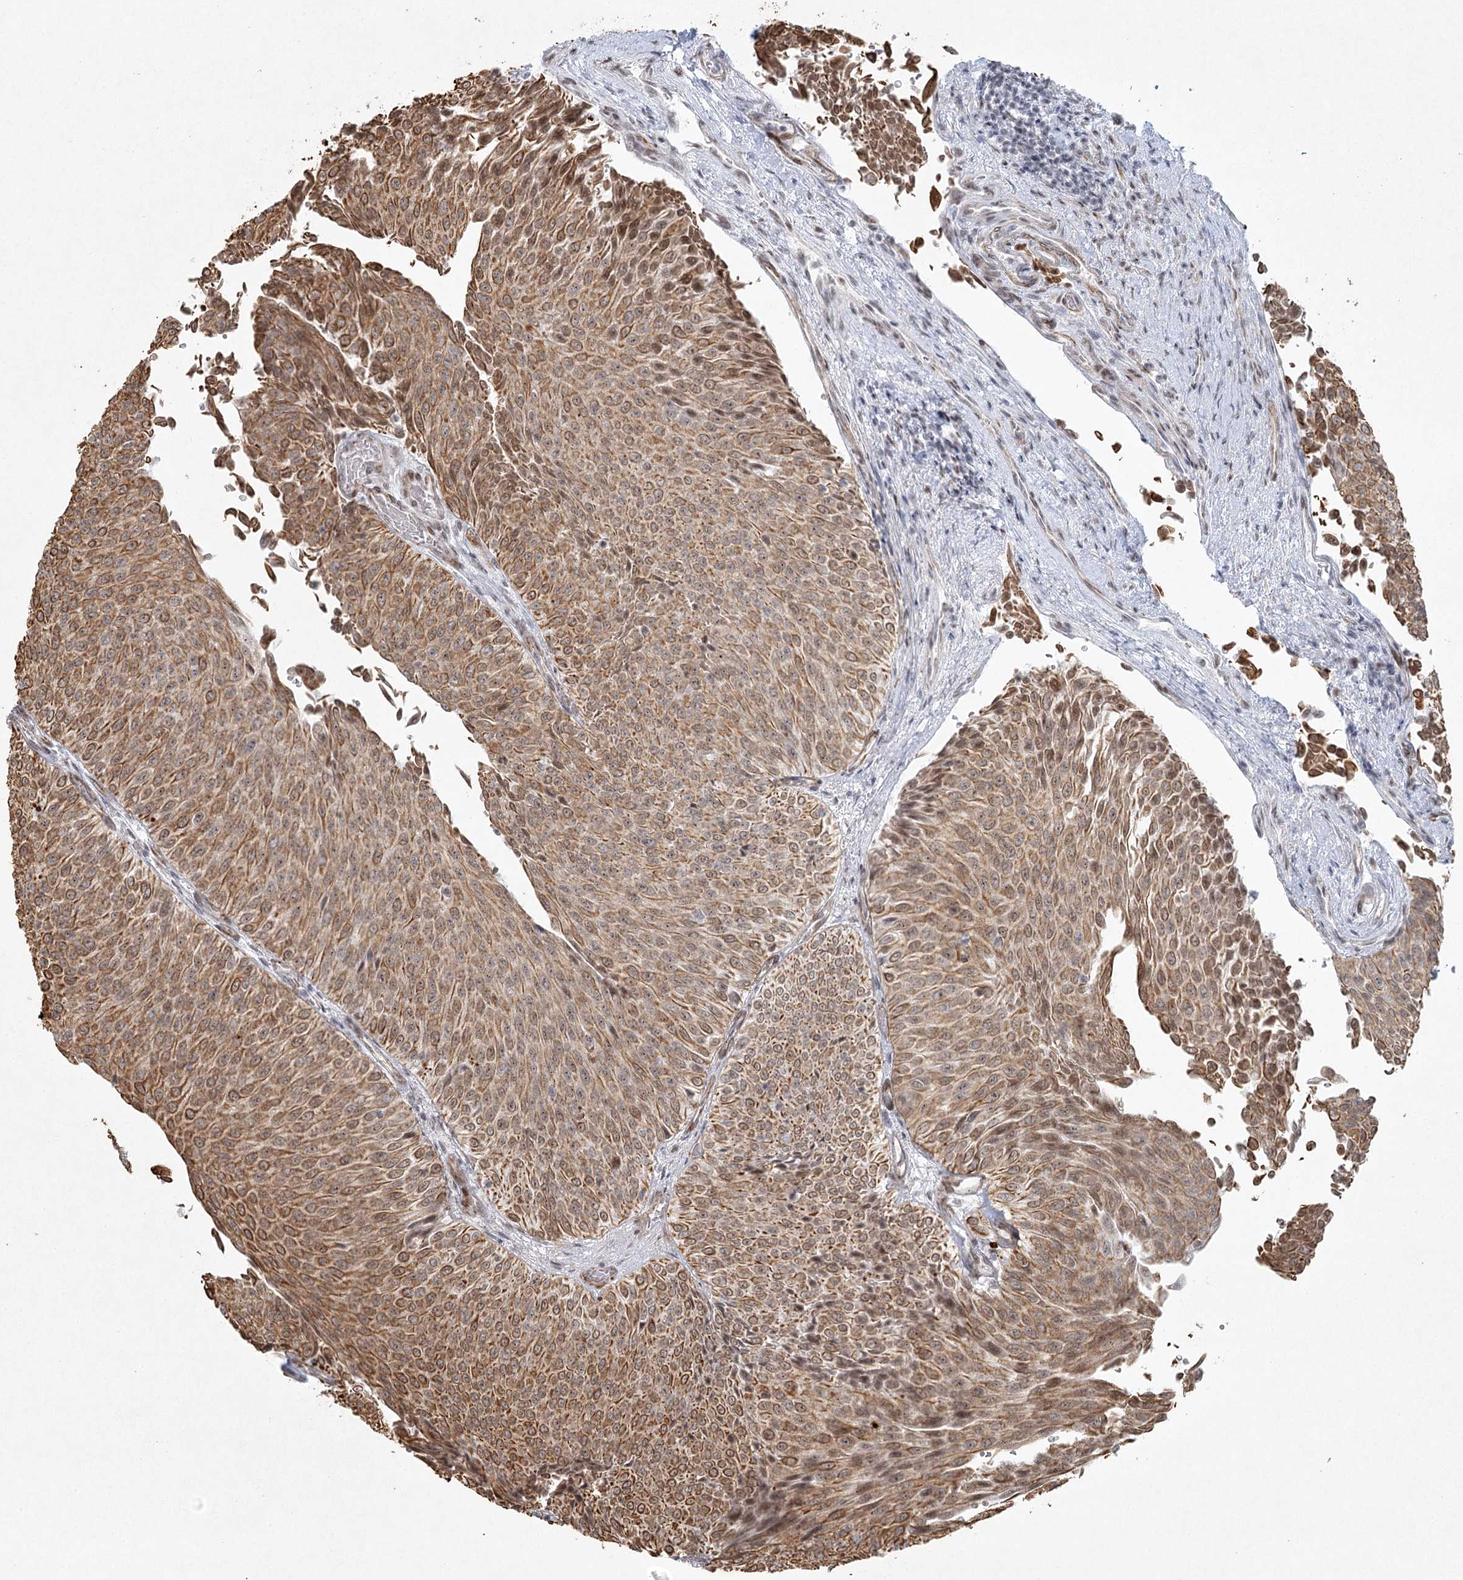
{"staining": {"intensity": "moderate", "quantity": ">75%", "location": "cytoplasmic/membranous,nuclear"}, "tissue": "urothelial cancer", "cell_type": "Tumor cells", "image_type": "cancer", "snomed": [{"axis": "morphology", "description": "Urothelial carcinoma, Low grade"}, {"axis": "topography", "description": "Urinary bladder"}], "caption": "A high-resolution histopathology image shows IHC staining of urothelial cancer, which shows moderate cytoplasmic/membranous and nuclear staining in about >75% of tumor cells.", "gene": "U2SURP", "patient": {"sex": "male", "age": 78}}